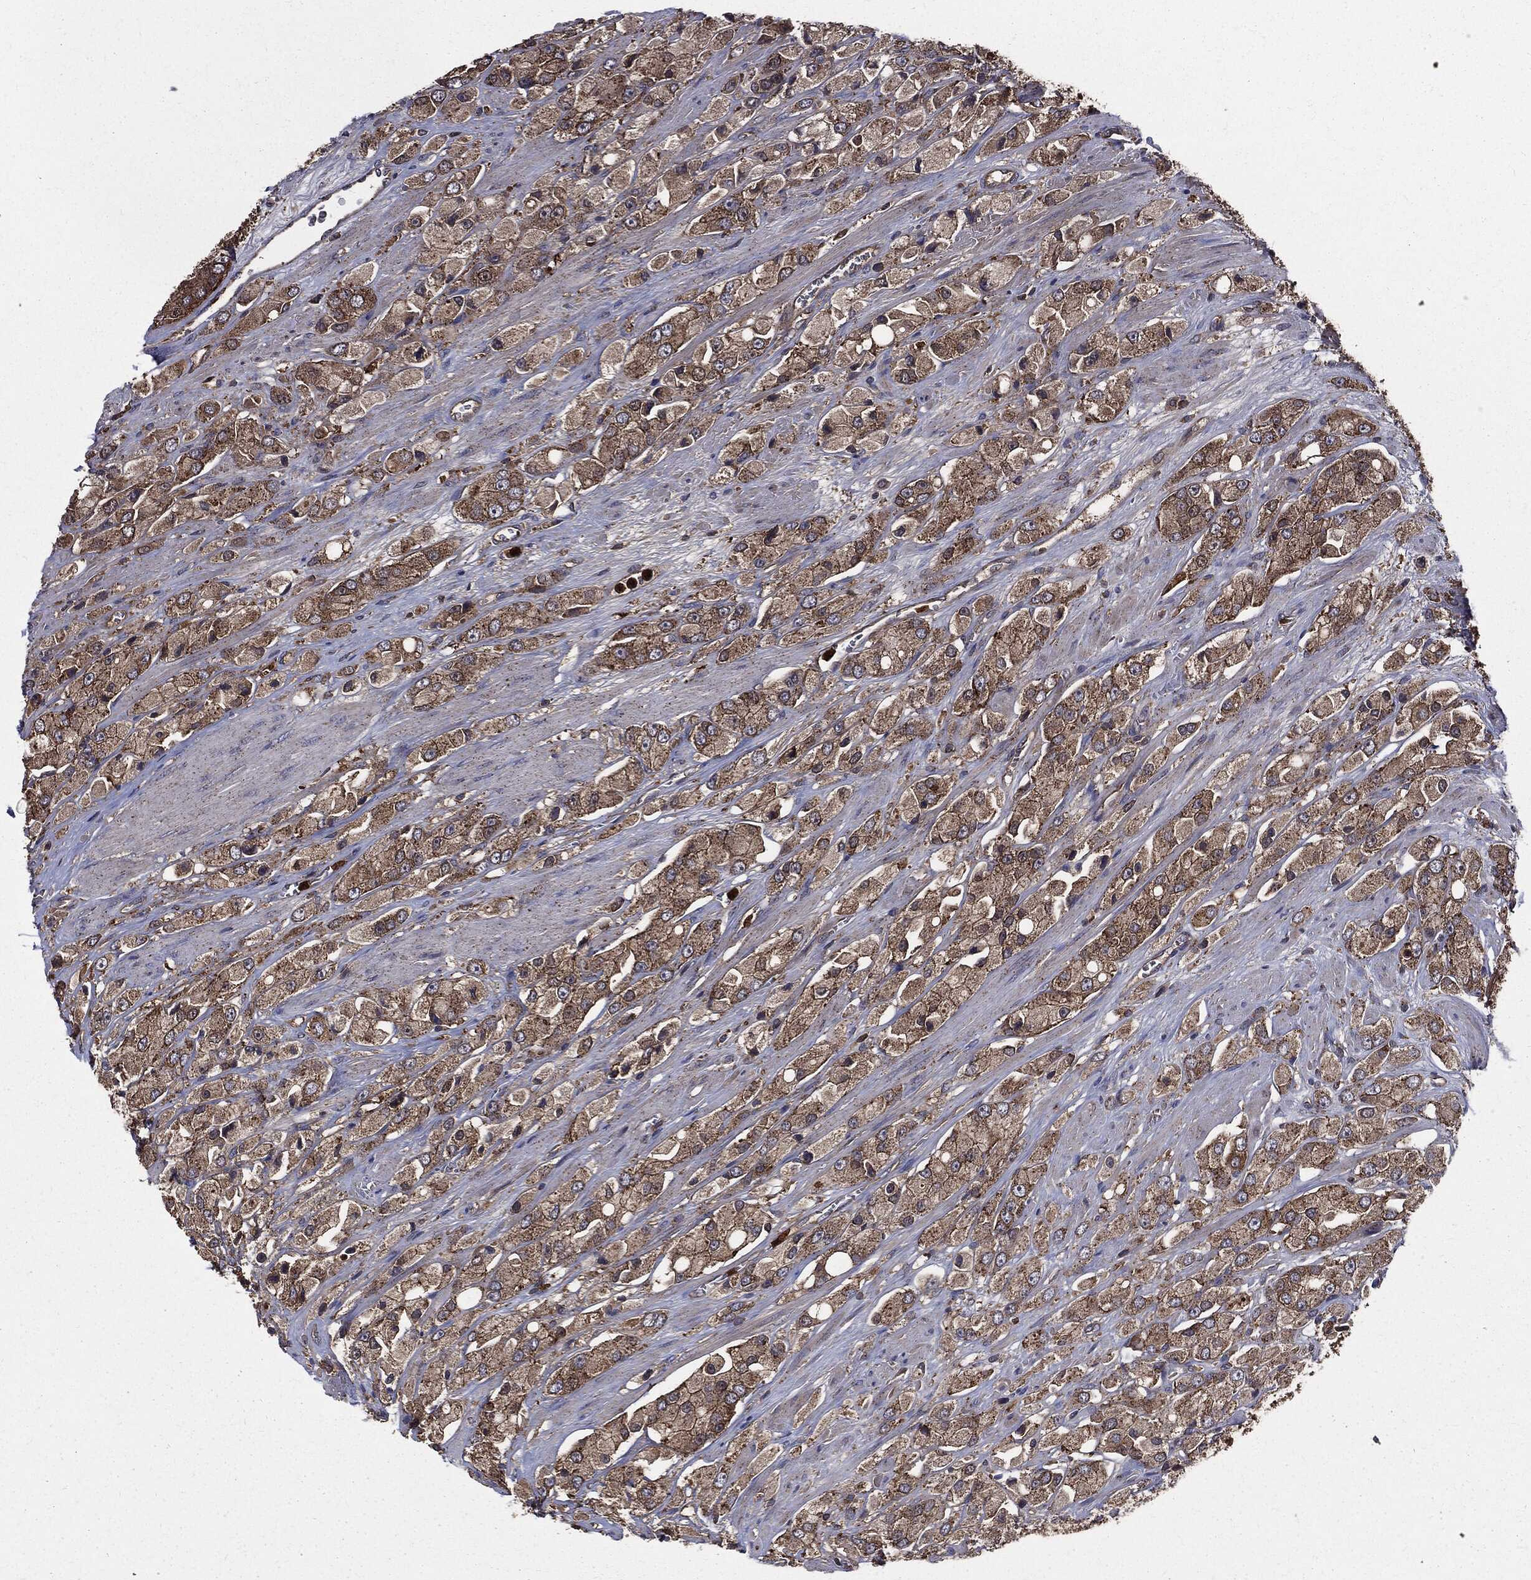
{"staining": {"intensity": "moderate", "quantity": "25%-75%", "location": "cytoplasmic/membranous"}, "tissue": "prostate cancer", "cell_type": "Tumor cells", "image_type": "cancer", "snomed": [{"axis": "morphology", "description": "Adenocarcinoma, NOS"}, {"axis": "topography", "description": "Prostate and seminal vesicle, NOS"}, {"axis": "topography", "description": "Prostate"}], "caption": "Tumor cells reveal medium levels of moderate cytoplasmic/membranous staining in approximately 25%-75% of cells in prostate cancer.", "gene": "PDCD6IP", "patient": {"sex": "male", "age": 64}}